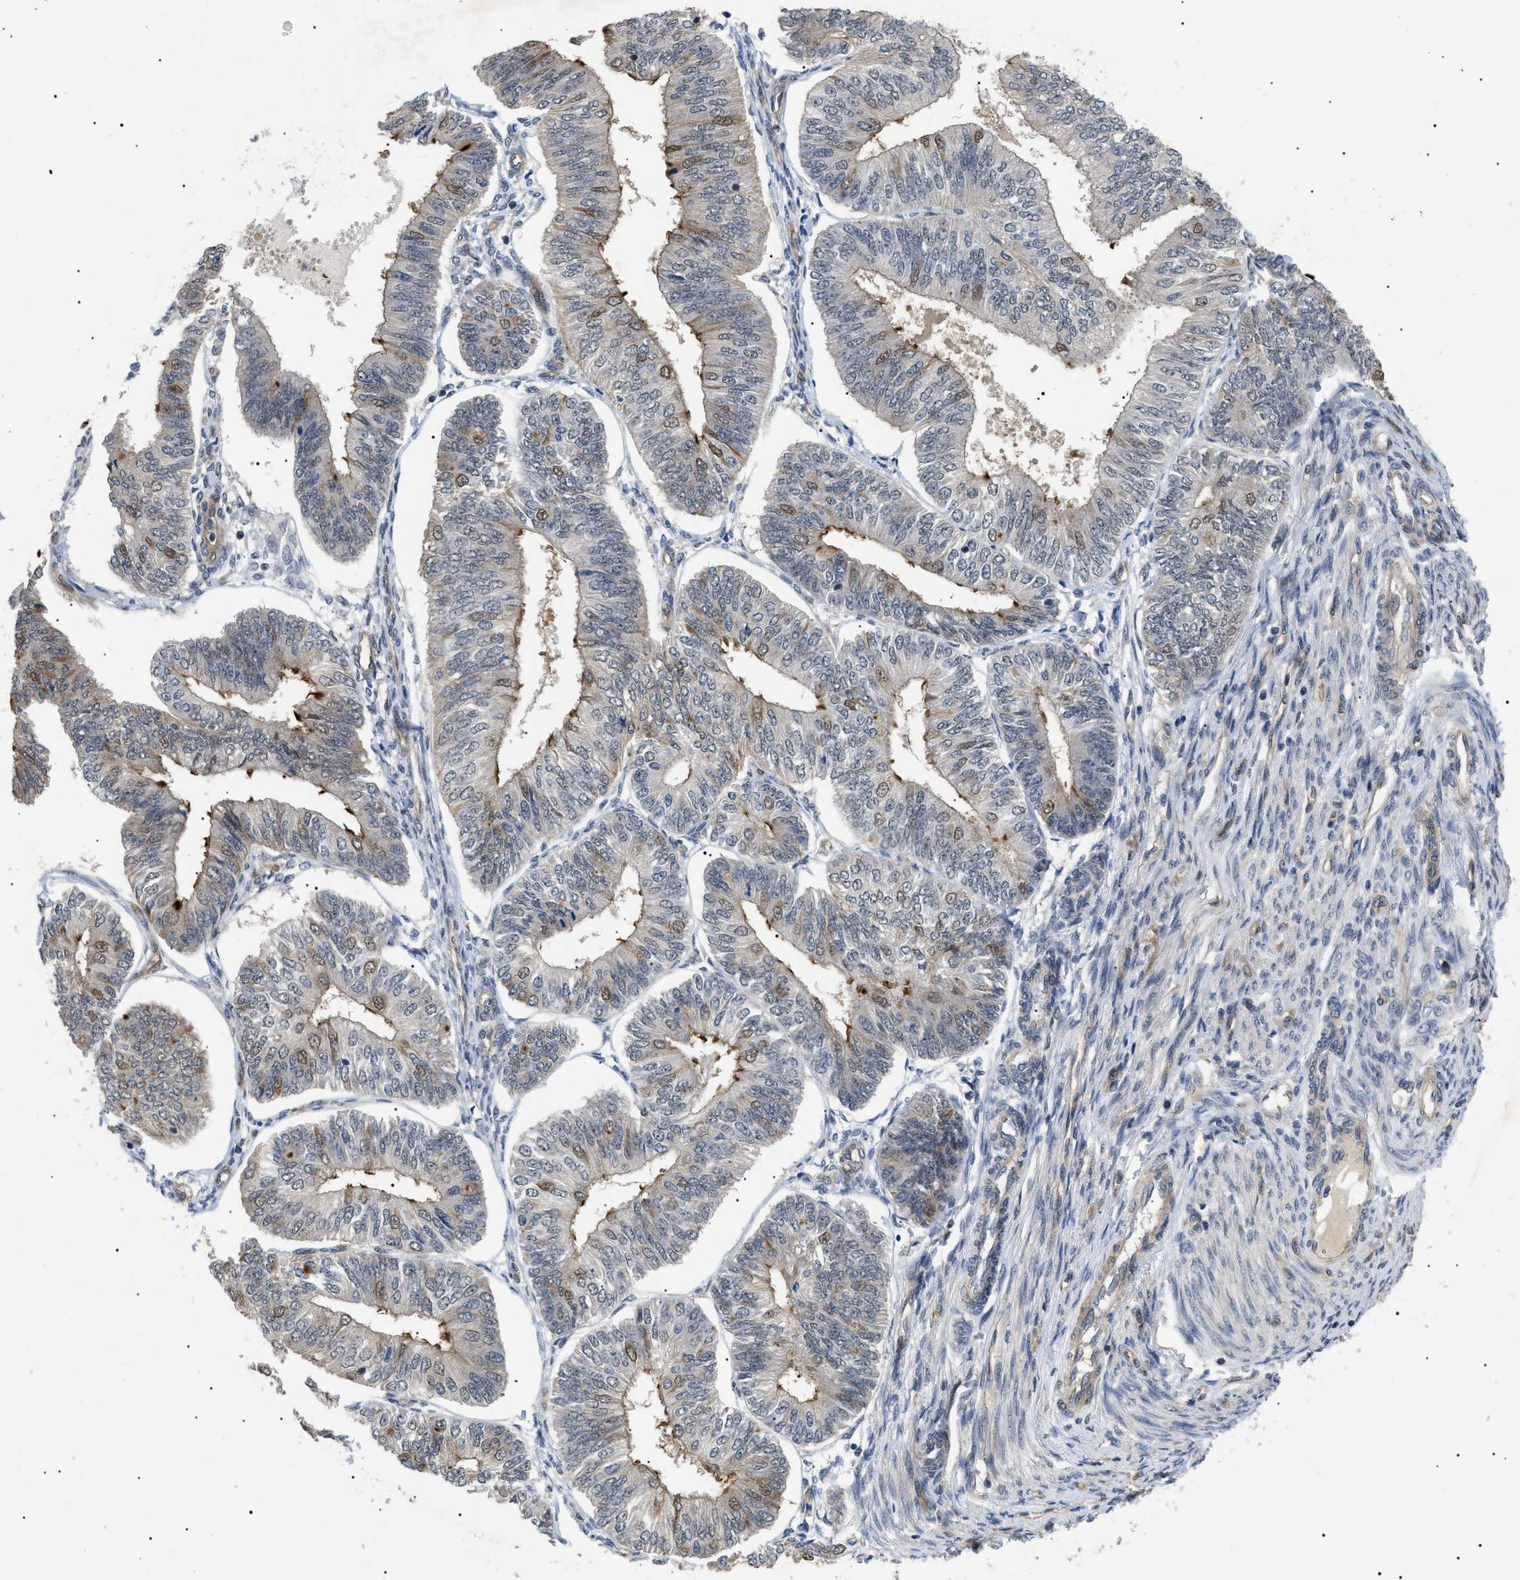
{"staining": {"intensity": "weak", "quantity": "25%-75%", "location": "cytoplasmic/membranous,nuclear"}, "tissue": "endometrial cancer", "cell_type": "Tumor cells", "image_type": "cancer", "snomed": [{"axis": "morphology", "description": "Adenocarcinoma, NOS"}, {"axis": "topography", "description": "Endometrium"}], "caption": "Adenocarcinoma (endometrial) tissue displays weak cytoplasmic/membranous and nuclear positivity in approximately 25%-75% of tumor cells", "gene": "CRCP", "patient": {"sex": "female", "age": 58}}